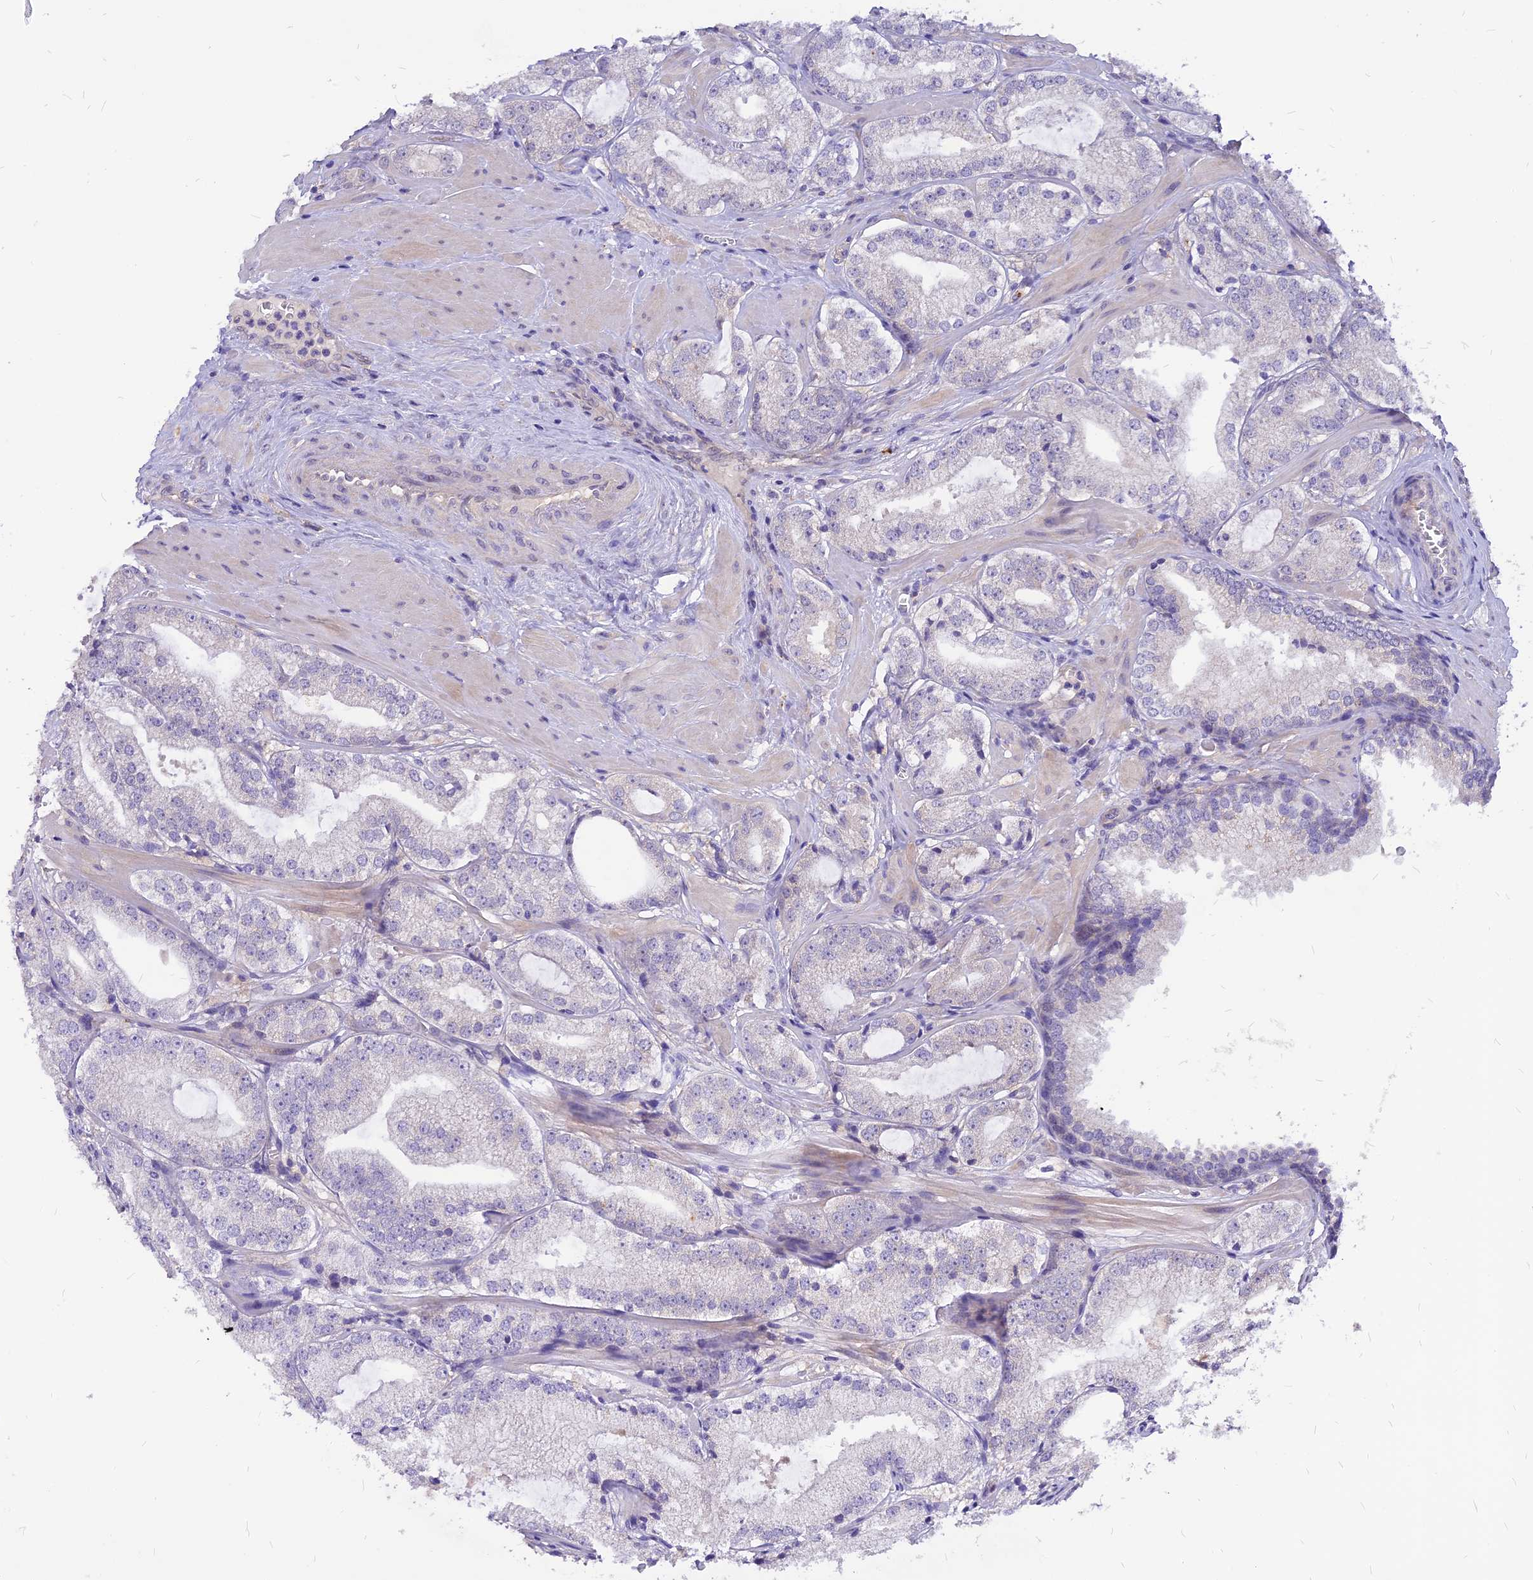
{"staining": {"intensity": "weak", "quantity": "<25%", "location": "cytoplasmic/membranous"}, "tissue": "prostate cancer", "cell_type": "Tumor cells", "image_type": "cancer", "snomed": [{"axis": "morphology", "description": "Adenocarcinoma, Low grade"}, {"axis": "topography", "description": "Prostate"}], "caption": "Adenocarcinoma (low-grade) (prostate) was stained to show a protein in brown. There is no significant positivity in tumor cells.", "gene": "CZIB", "patient": {"sex": "male", "age": 60}}